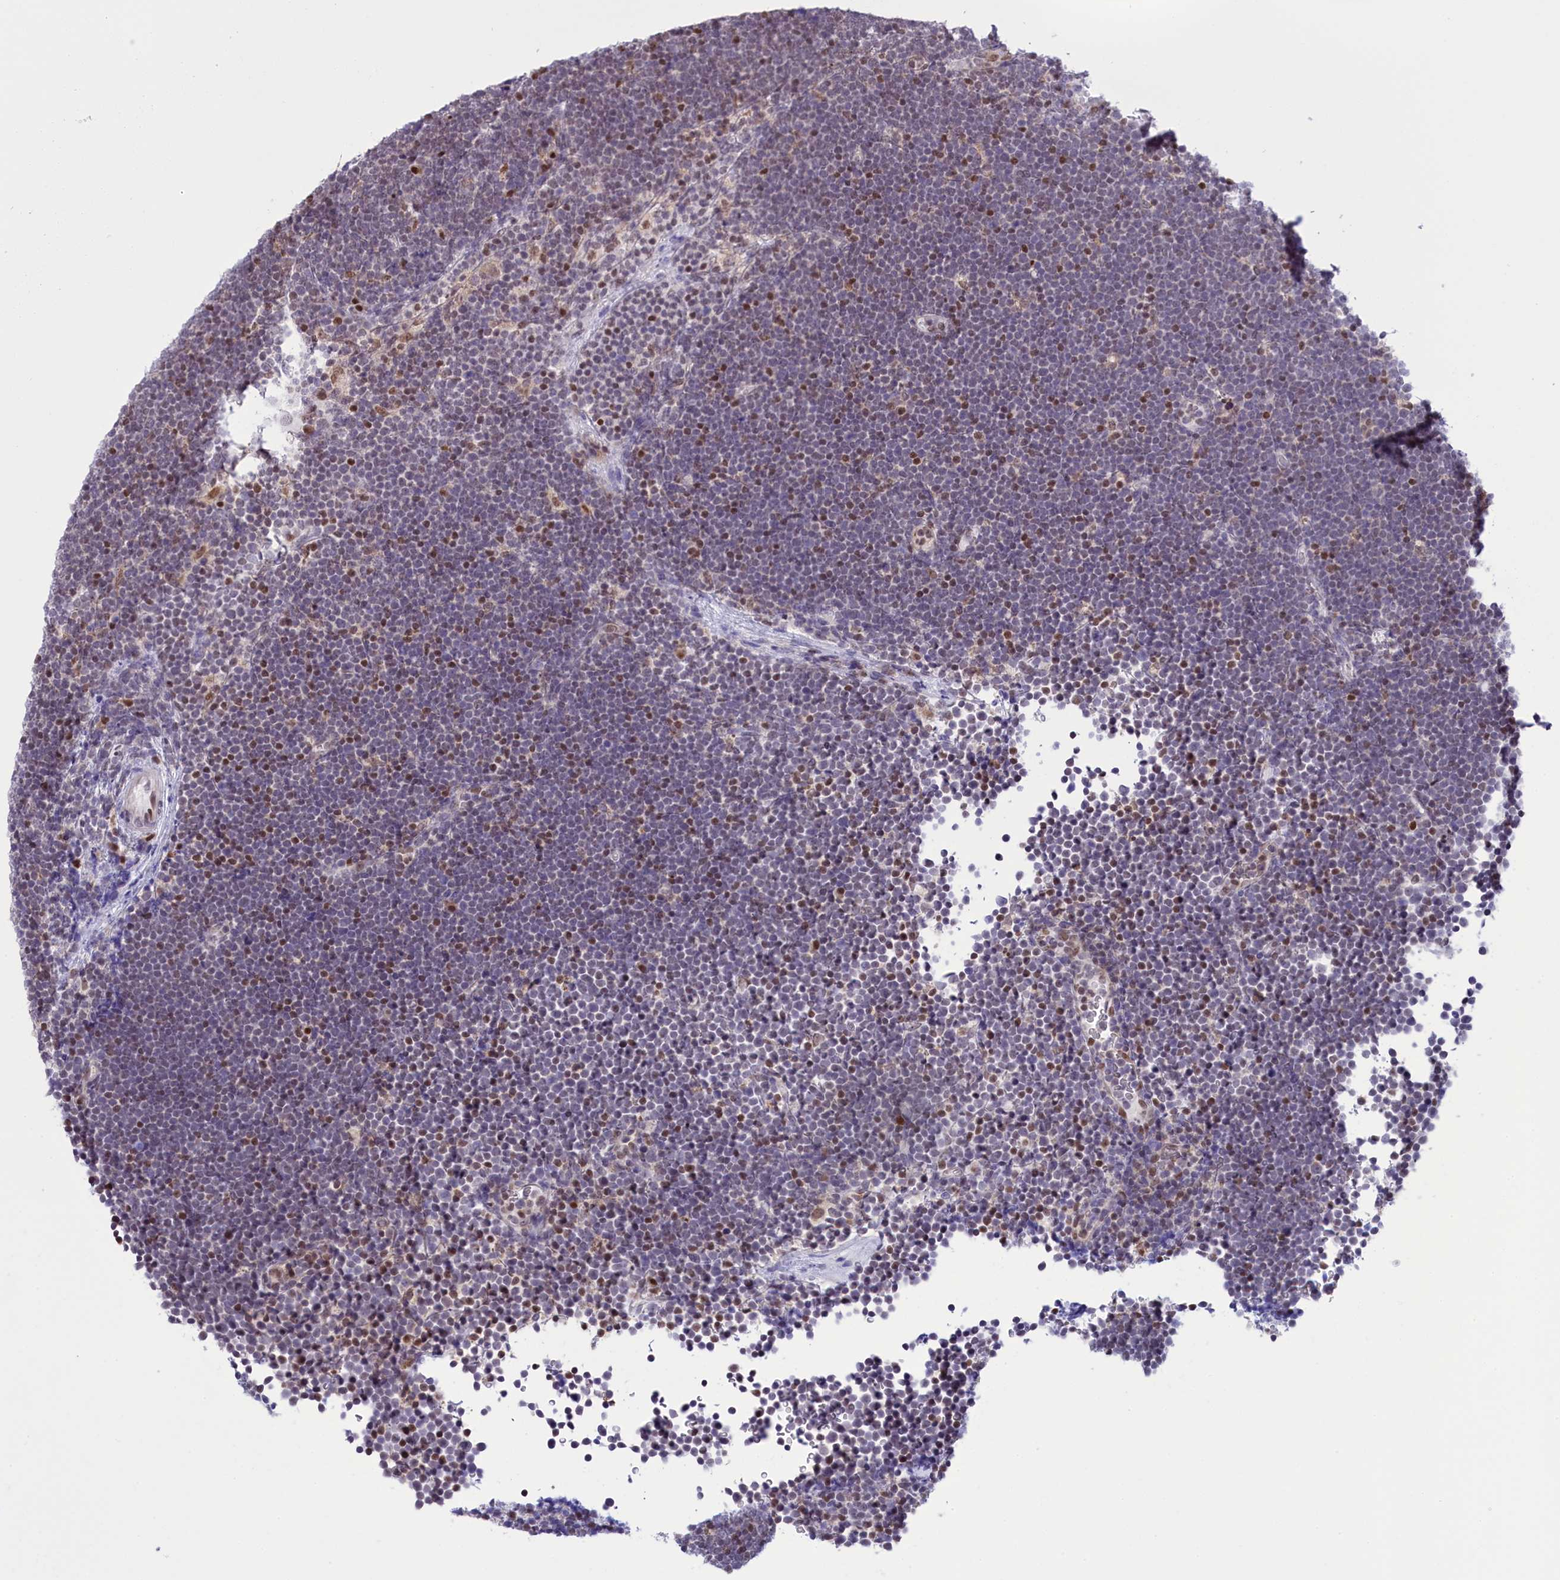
{"staining": {"intensity": "negative", "quantity": "none", "location": "none"}, "tissue": "lymphoma", "cell_type": "Tumor cells", "image_type": "cancer", "snomed": [{"axis": "morphology", "description": "Malignant lymphoma, non-Hodgkin's type, High grade"}, {"axis": "topography", "description": "Lymph node"}], "caption": "The immunohistochemistry image has no significant staining in tumor cells of malignant lymphoma, non-Hodgkin's type (high-grade) tissue.", "gene": "IZUMO2", "patient": {"sex": "male", "age": 13}}